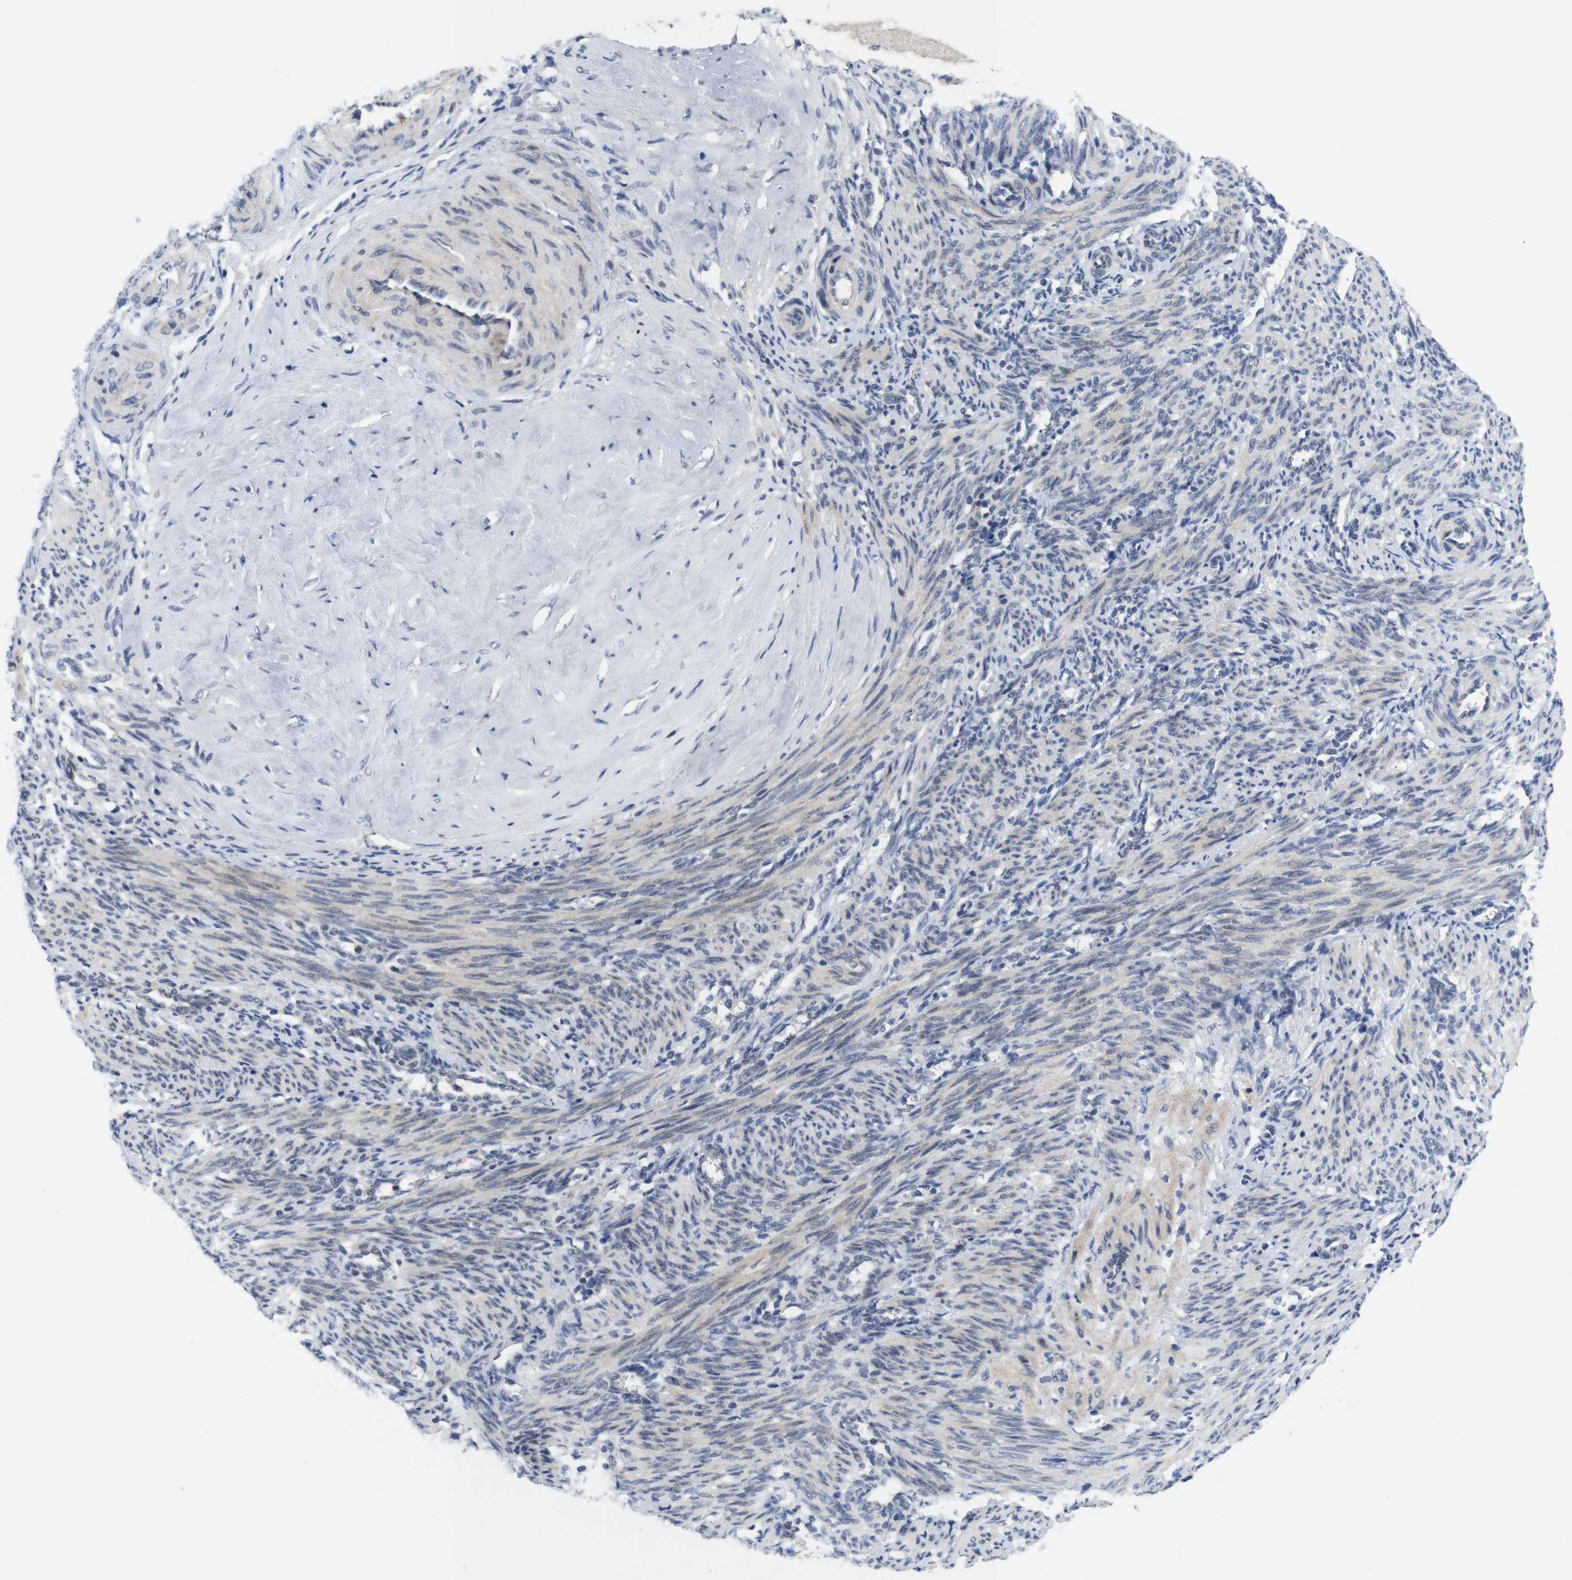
{"staining": {"intensity": "weak", "quantity": ">75%", "location": "cytoplasmic/membranous"}, "tissue": "smooth muscle", "cell_type": "Smooth muscle cells", "image_type": "normal", "snomed": [{"axis": "morphology", "description": "Normal tissue, NOS"}, {"axis": "topography", "description": "Endometrium"}], "caption": "Protein staining by immunohistochemistry (IHC) exhibits weak cytoplasmic/membranous positivity in about >75% of smooth muscle cells in unremarkable smooth muscle.", "gene": "SKP2", "patient": {"sex": "female", "age": 33}}